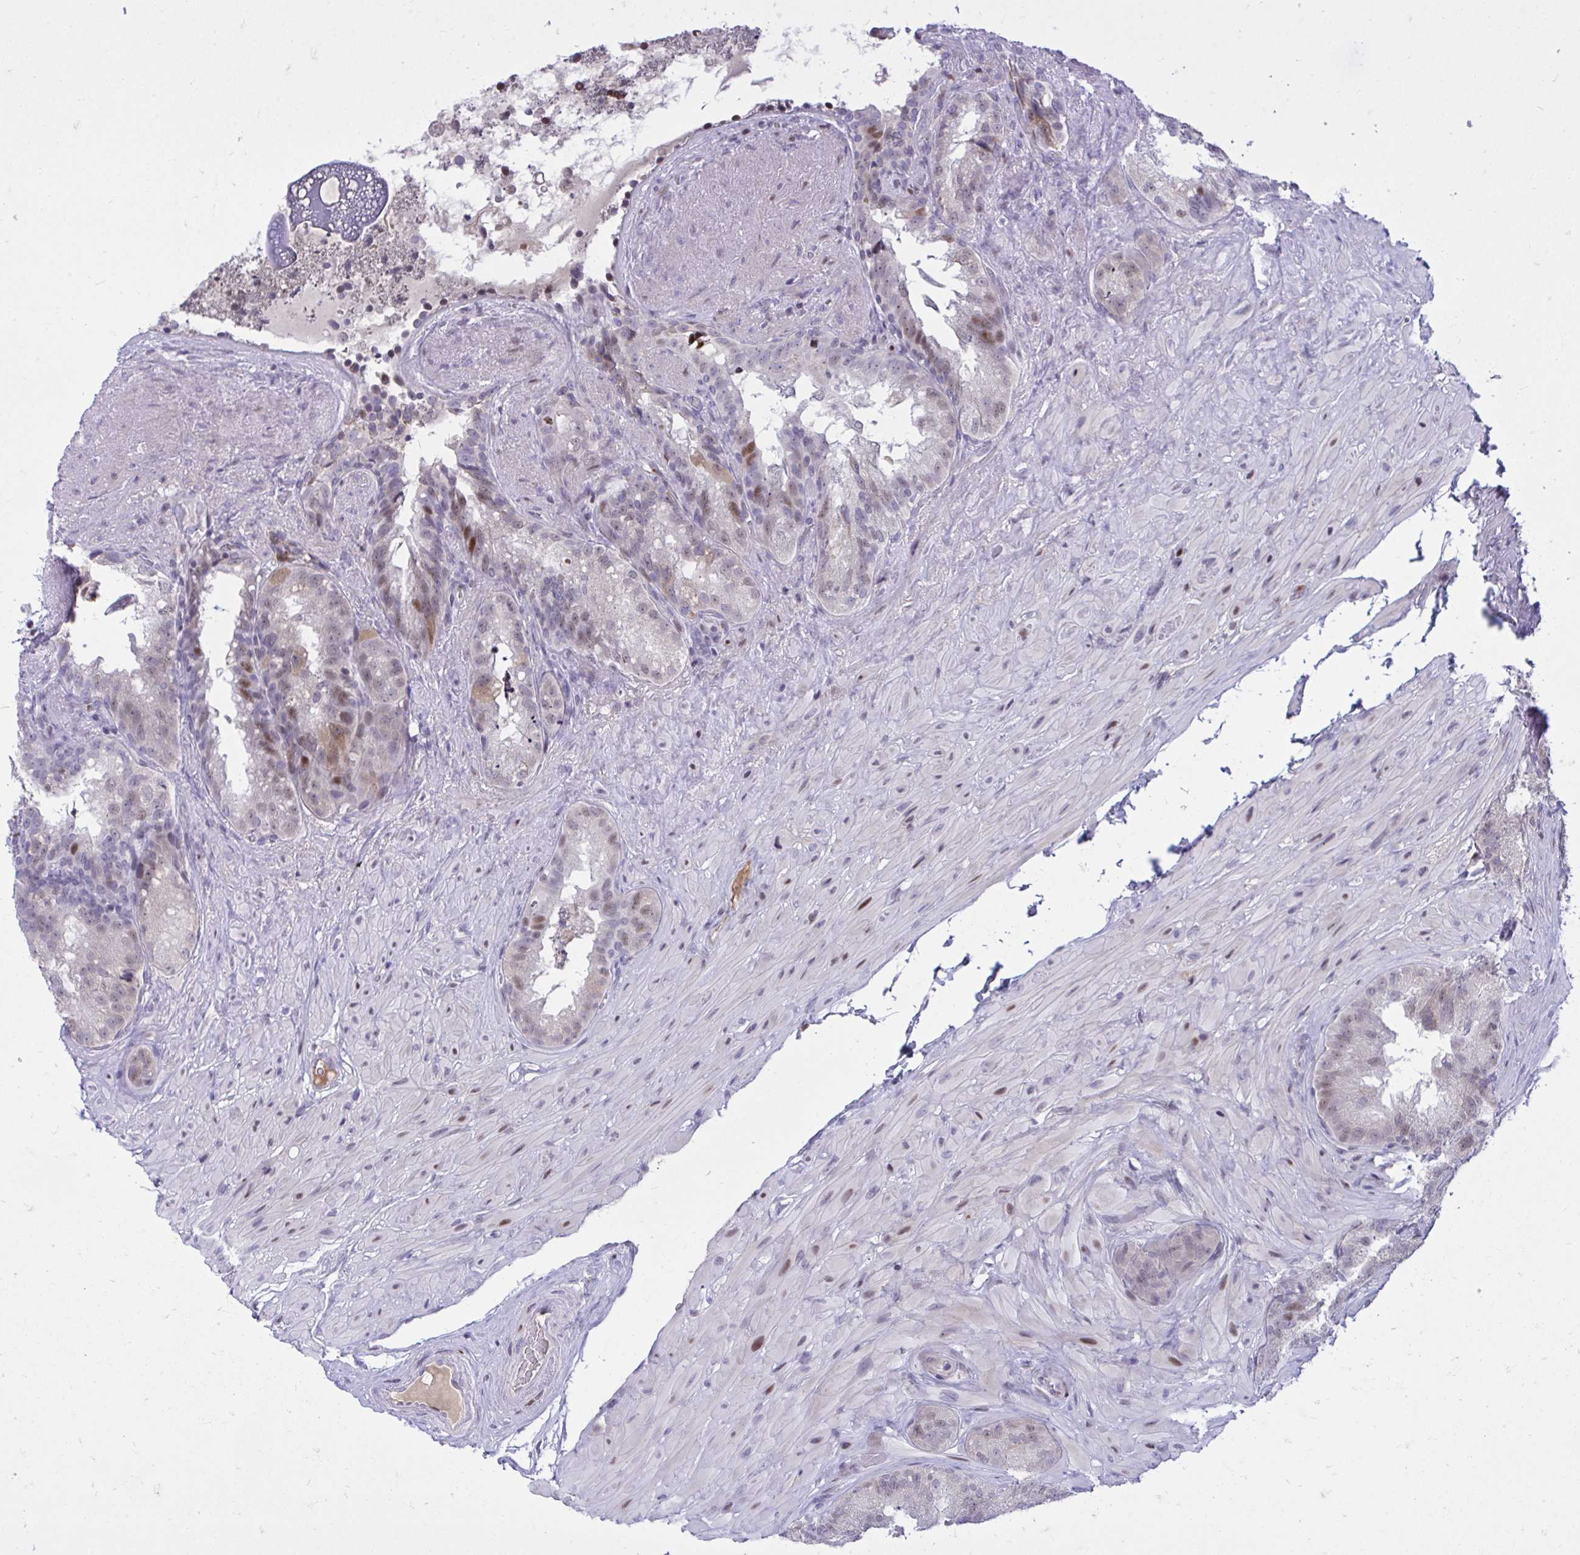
{"staining": {"intensity": "moderate", "quantity": "<25%", "location": "nuclear"}, "tissue": "seminal vesicle", "cell_type": "Glandular cells", "image_type": "normal", "snomed": [{"axis": "morphology", "description": "Normal tissue, NOS"}, {"axis": "topography", "description": "Seminal veicle"}], "caption": "Seminal vesicle stained with DAB immunohistochemistry (IHC) reveals low levels of moderate nuclear expression in about <25% of glandular cells.", "gene": "C14orf39", "patient": {"sex": "male", "age": 60}}